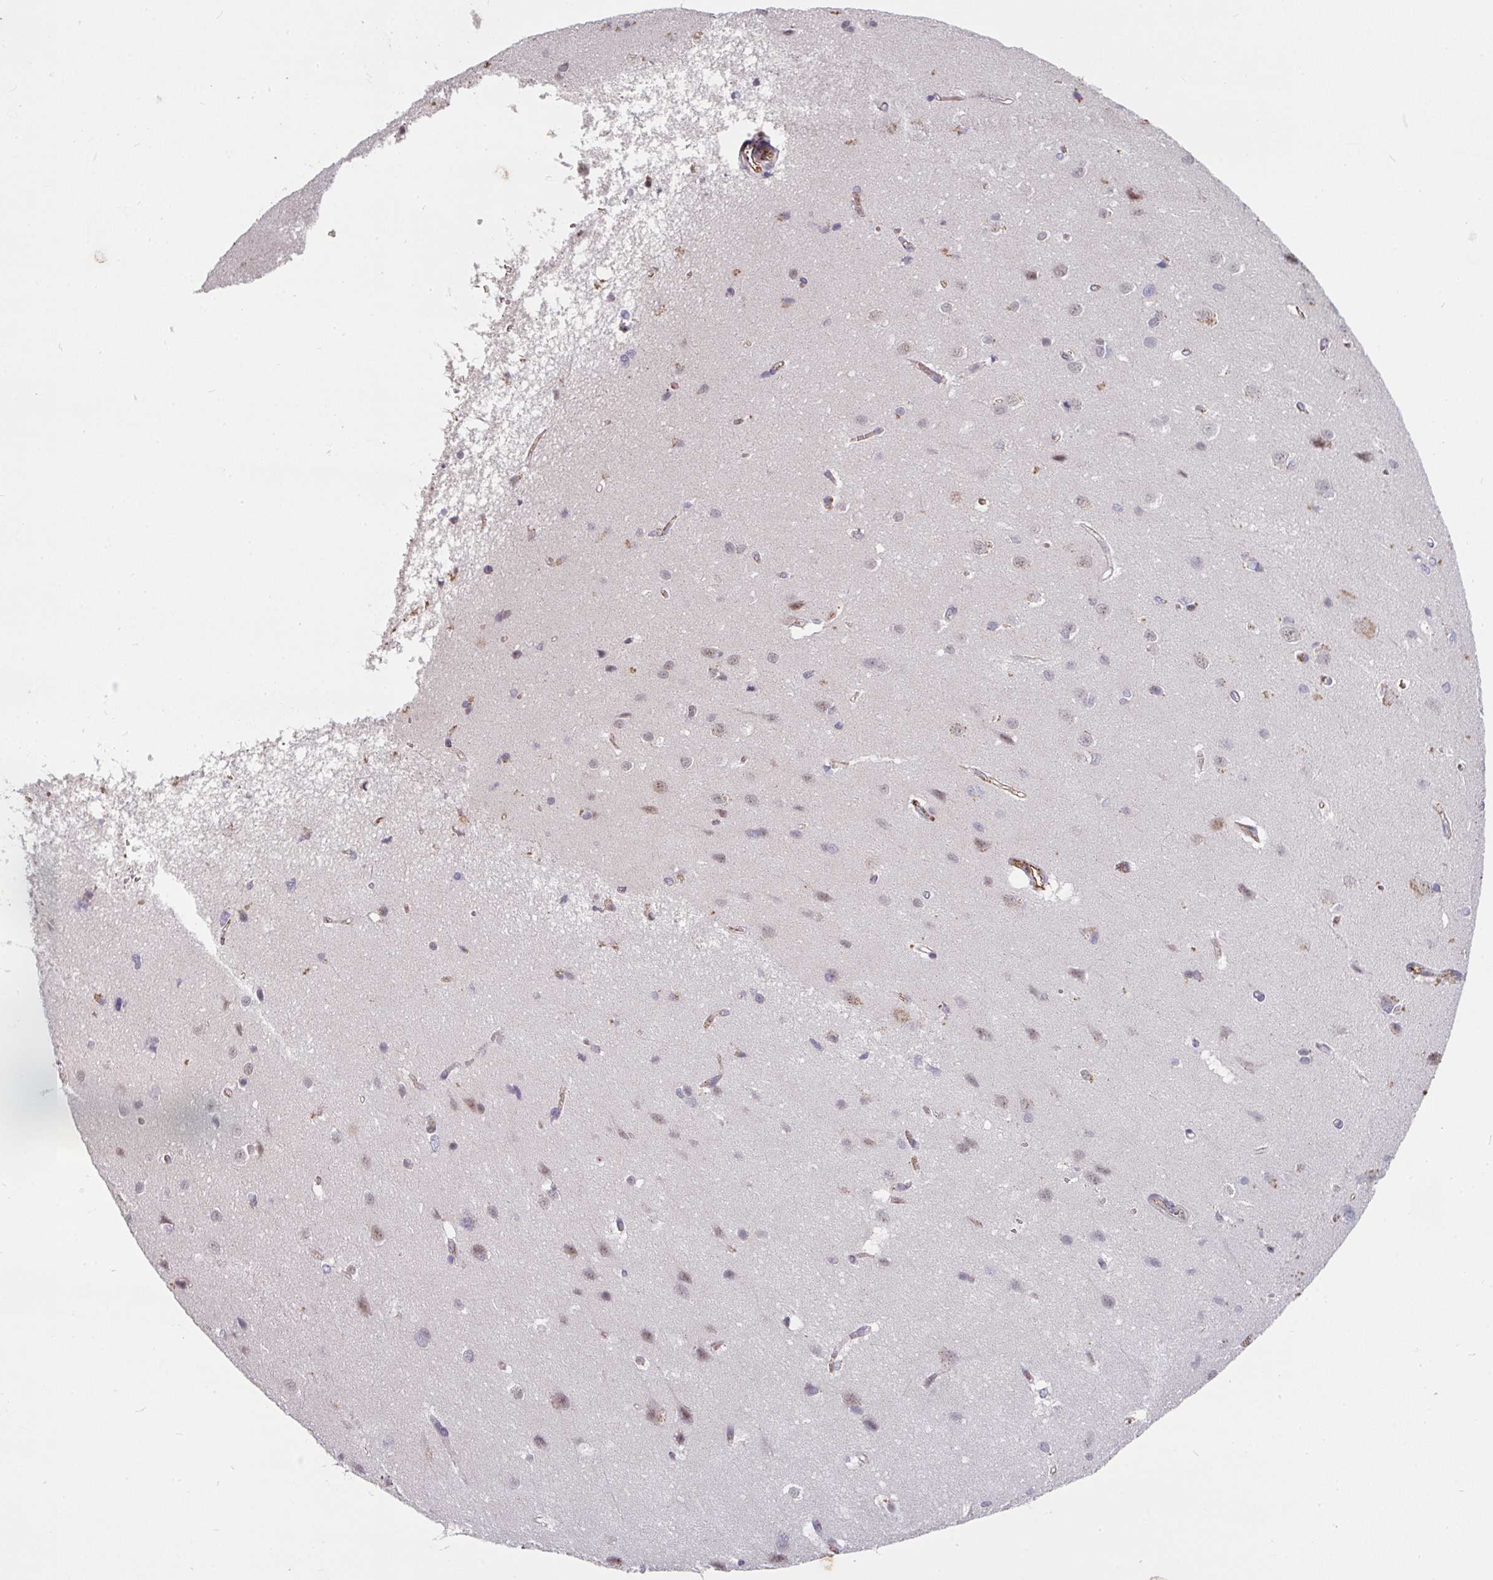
{"staining": {"intensity": "moderate", "quantity": "25%-75%", "location": "cytoplasmic/membranous"}, "tissue": "cerebral cortex", "cell_type": "Endothelial cells", "image_type": "normal", "snomed": [{"axis": "morphology", "description": "Normal tissue, NOS"}, {"axis": "topography", "description": "Cerebral cortex"}], "caption": "A brown stain labels moderate cytoplasmic/membranous positivity of a protein in endothelial cells of benign human cerebral cortex.", "gene": "SIDT2", "patient": {"sex": "male", "age": 37}}